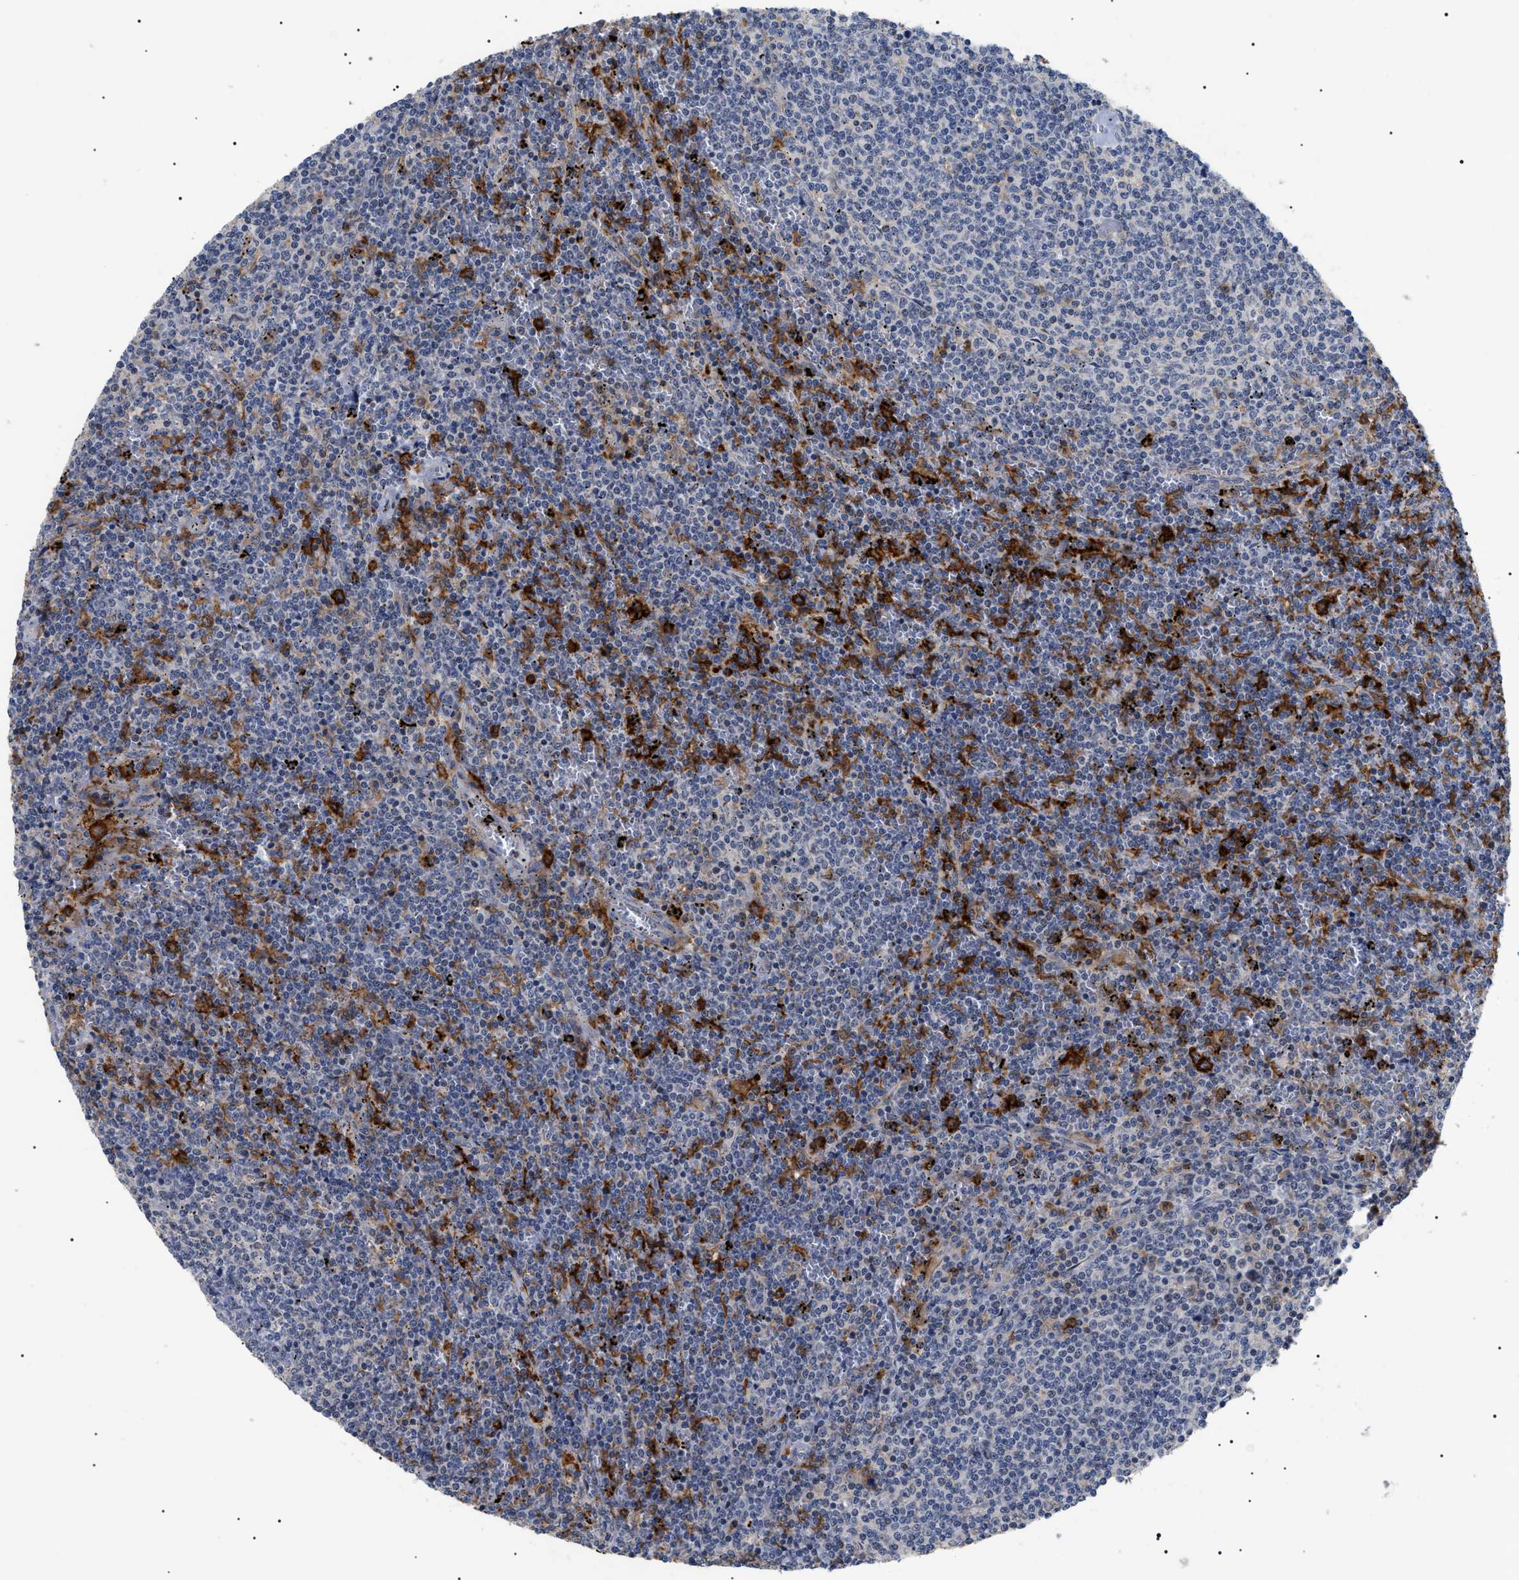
{"staining": {"intensity": "weak", "quantity": "<25%", "location": "cytoplasmic/membranous"}, "tissue": "lymphoma", "cell_type": "Tumor cells", "image_type": "cancer", "snomed": [{"axis": "morphology", "description": "Malignant lymphoma, non-Hodgkin's type, Low grade"}, {"axis": "topography", "description": "Spleen"}], "caption": "High power microscopy histopathology image of an immunohistochemistry micrograph of low-grade malignant lymphoma, non-Hodgkin's type, revealing no significant positivity in tumor cells.", "gene": "CD300A", "patient": {"sex": "female", "age": 50}}